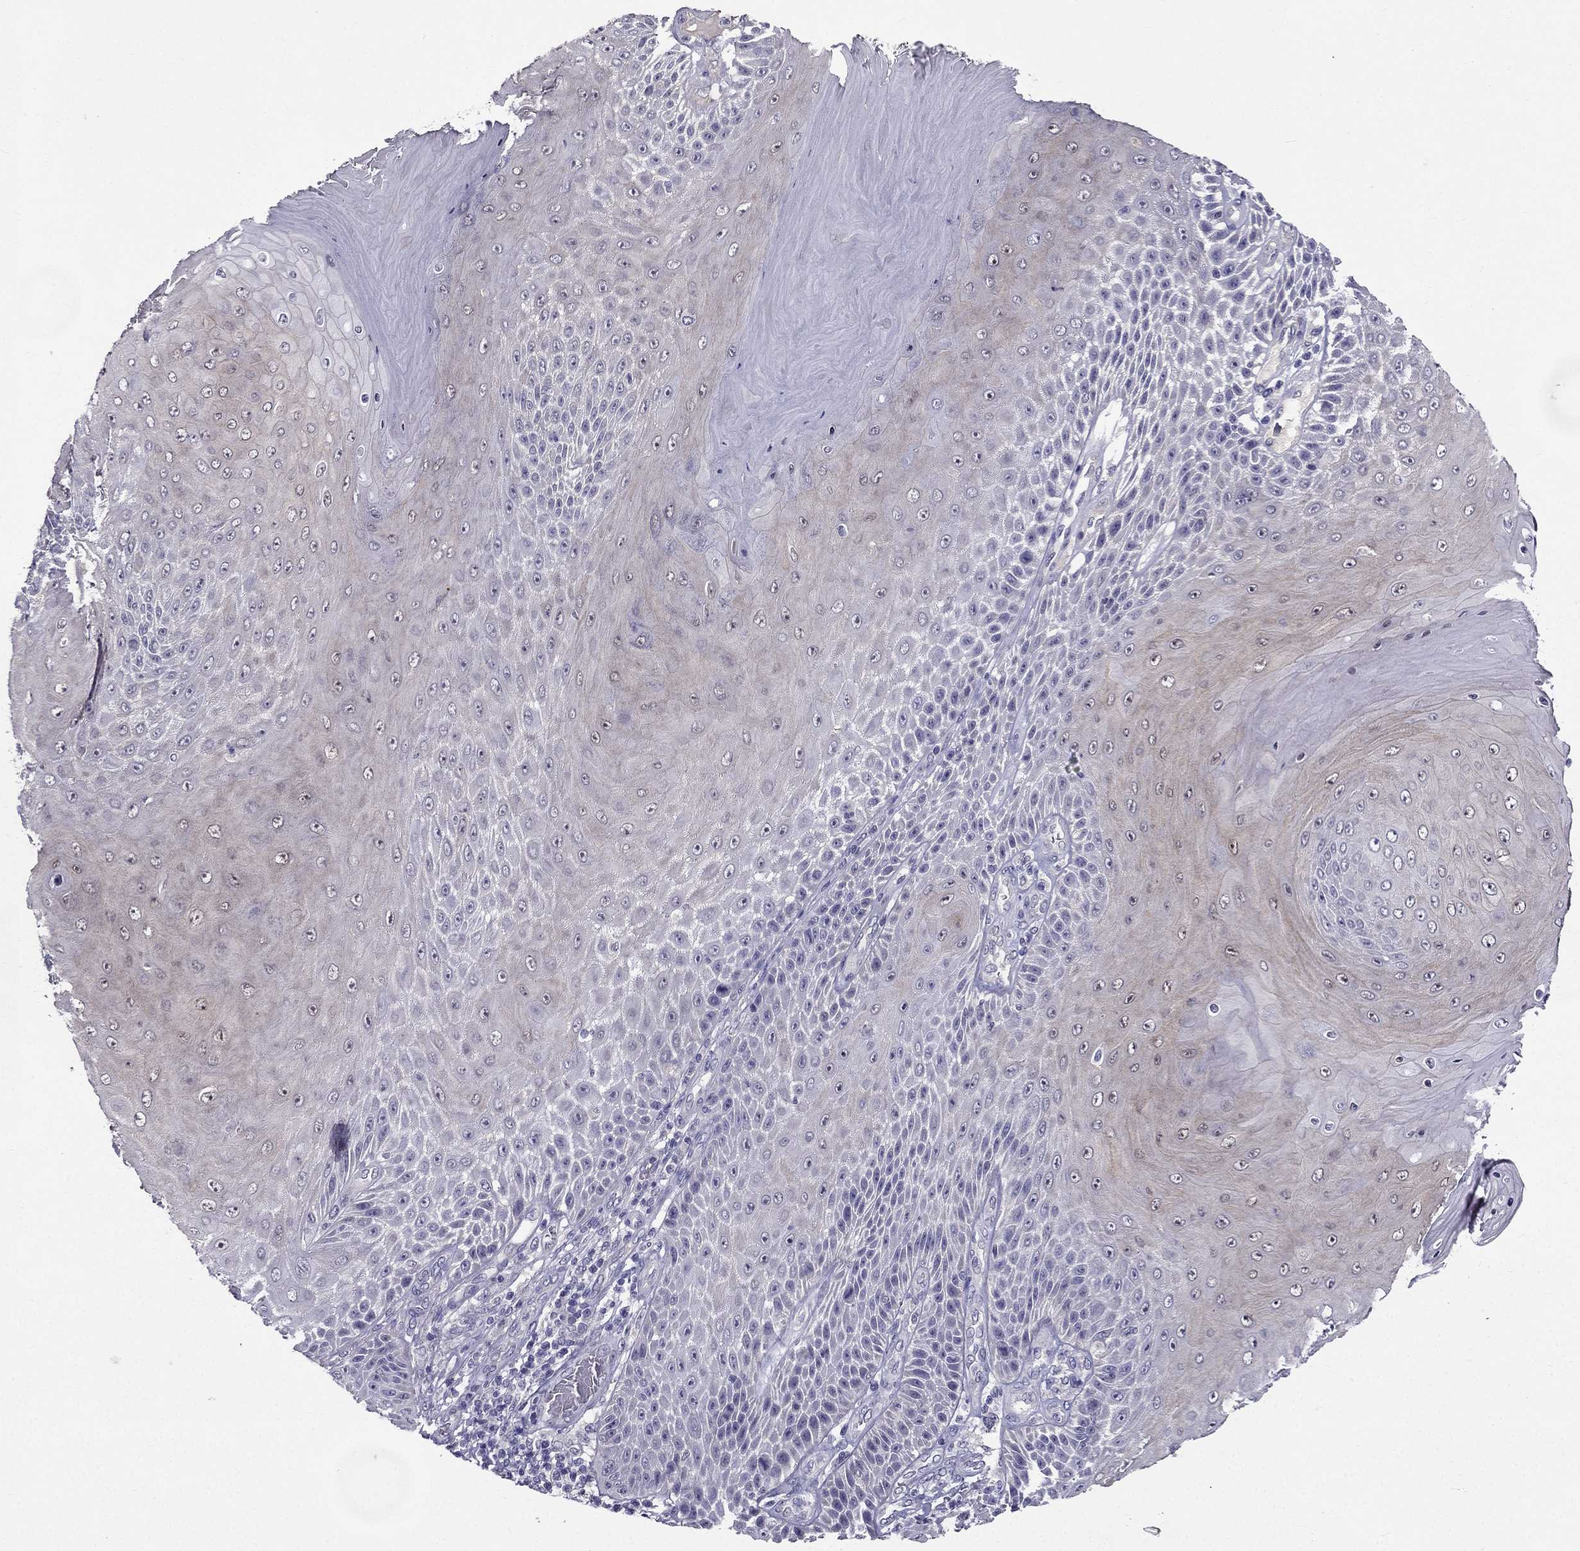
{"staining": {"intensity": "negative", "quantity": "none", "location": "none"}, "tissue": "skin cancer", "cell_type": "Tumor cells", "image_type": "cancer", "snomed": [{"axis": "morphology", "description": "Squamous cell carcinoma, NOS"}, {"axis": "topography", "description": "Skin"}], "caption": "This is an immunohistochemistry micrograph of skin squamous cell carcinoma. There is no positivity in tumor cells.", "gene": "DUSP15", "patient": {"sex": "male", "age": 62}}